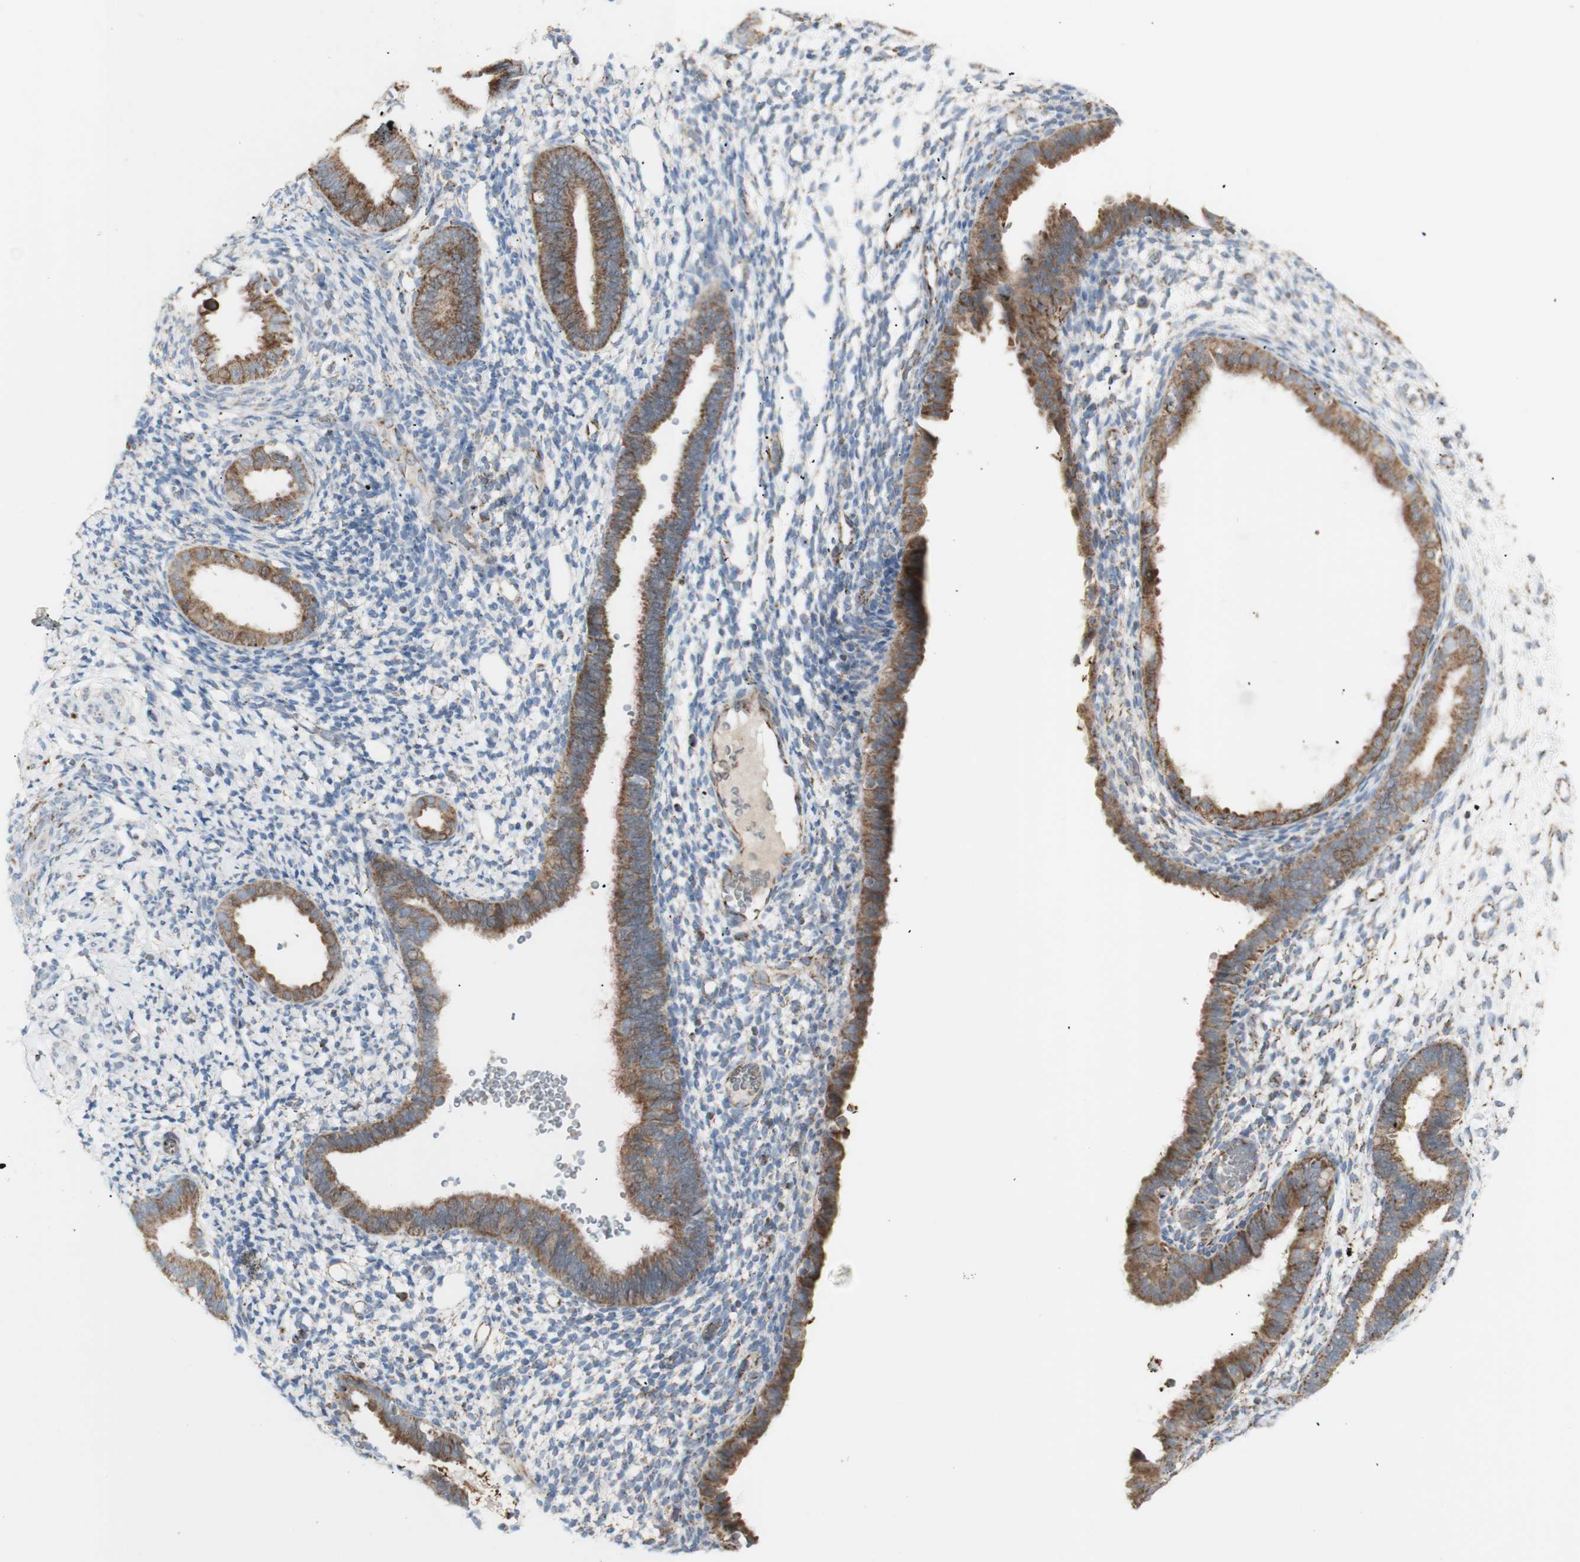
{"staining": {"intensity": "moderate", "quantity": "25%-75%", "location": "cytoplasmic/membranous"}, "tissue": "endometrium", "cell_type": "Cells in endometrial stroma", "image_type": "normal", "snomed": [{"axis": "morphology", "description": "Normal tissue, NOS"}, {"axis": "topography", "description": "Endometrium"}], "caption": "Immunohistochemistry of normal endometrium exhibits medium levels of moderate cytoplasmic/membranous expression in approximately 25%-75% of cells in endometrial stroma.", "gene": "LETM1", "patient": {"sex": "female", "age": 61}}